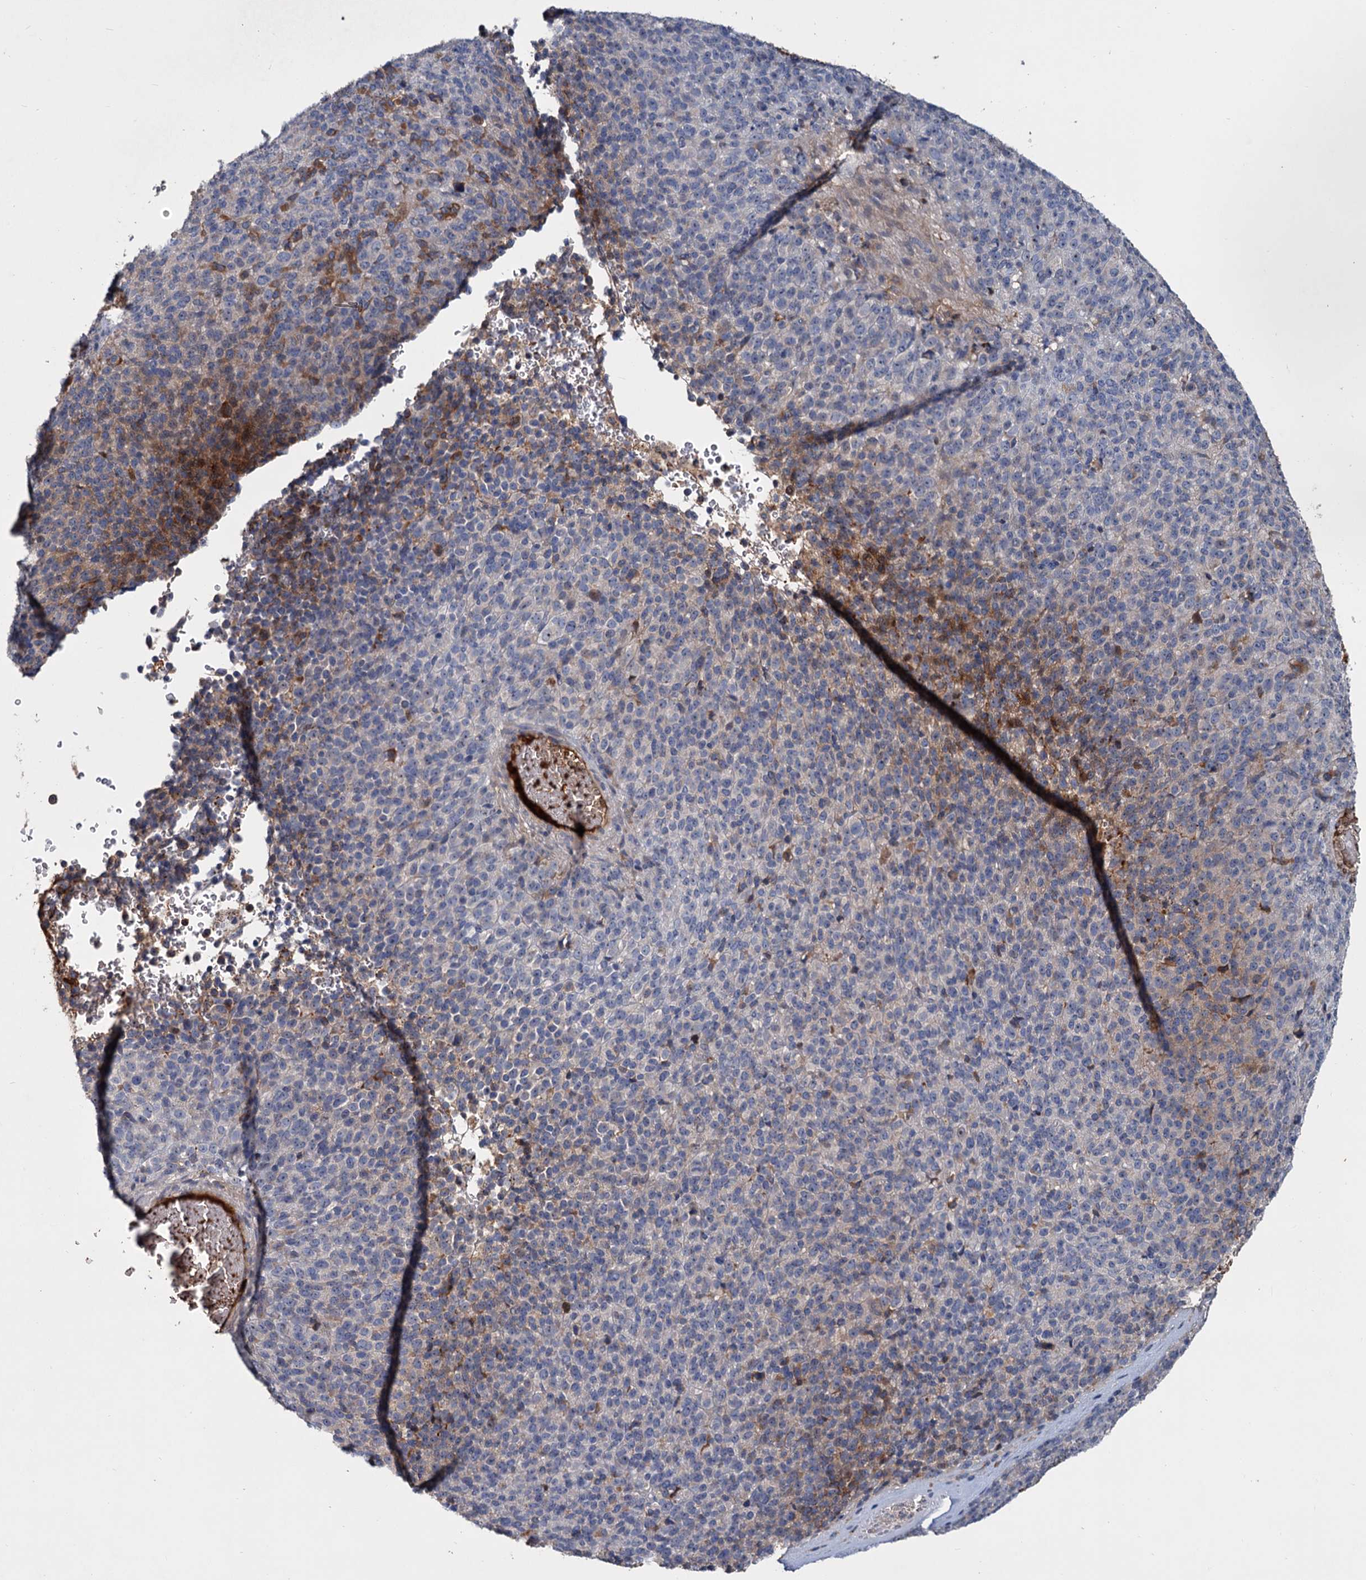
{"staining": {"intensity": "weak", "quantity": "<25%", "location": "cytoplasmic/membranous"}, "tissue": "melanoma", "cell_type": "Tumor cells", "image_type": "cancer", "snomed": [{"axis": "morphology", "description": "Malignant melanoma, Metastatic site"}, {"axis": "topography", "description": "Brain"}], "caption": "A photomicrograph of human malignant melanoma (metastatic site) is negative for staining in tumor cells.", "gene": "CHRD", "patient": {"sex": "female", "age": 56}}